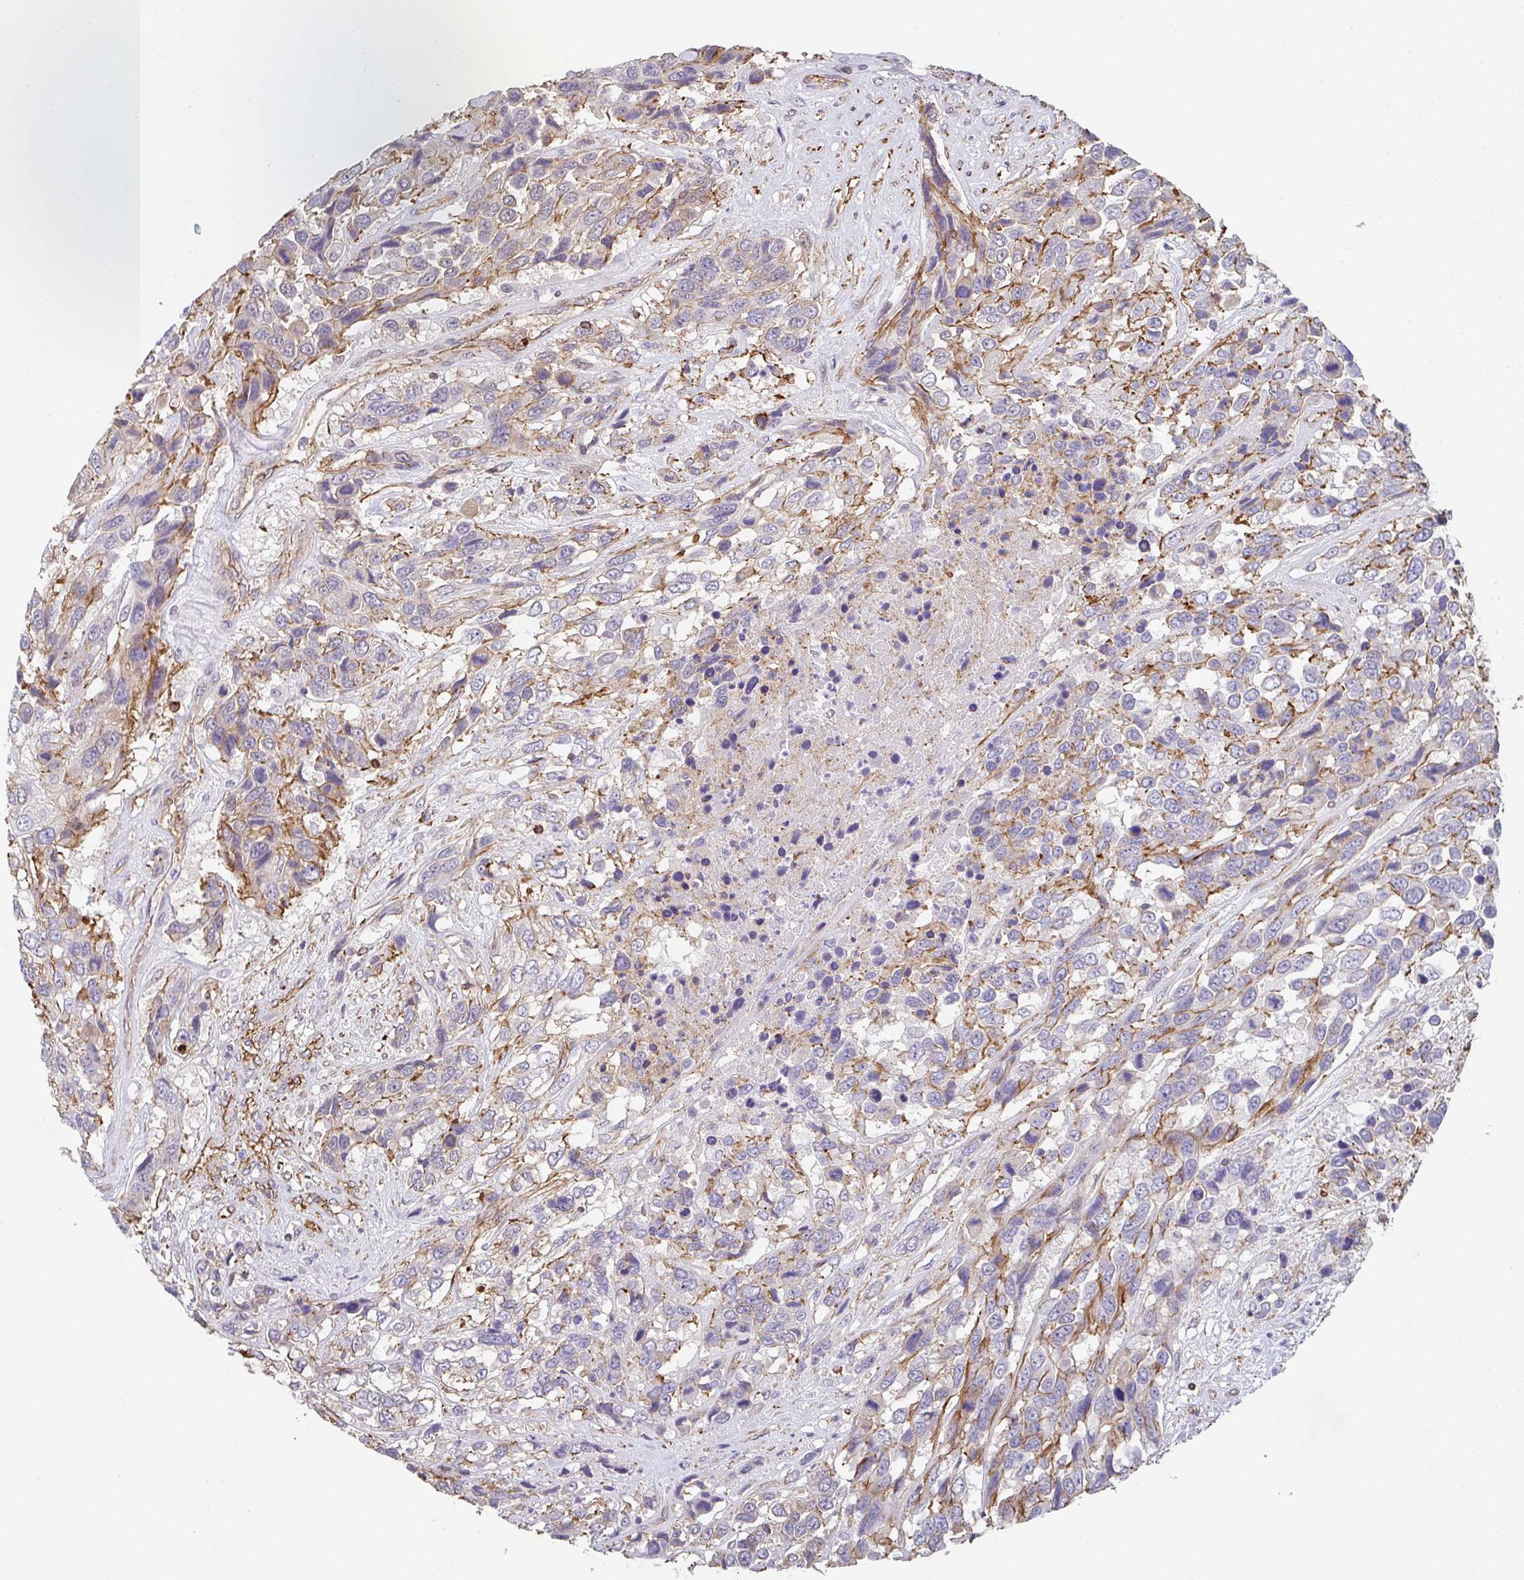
{"staining": {"intensity": "moderate", "quantity": "<25%", "location": "cytoplasmic/membranous"}, "tissue": "urothelial cancer", "cell_type": "Tumor cells", "image_type": "cancer", "snomed": [{"axis": "morphology", "description": "Urothelial carcinoma, High grade"}, {"axis": "topography", "description": "Urinary bladder"}], "caption": "Human urothelial carcinoma (high-grade) stained with a protein marker displays moderate staining in tumor cells.", "gene": "DBN1", "patient": {"sex": "female", "age": 70}}